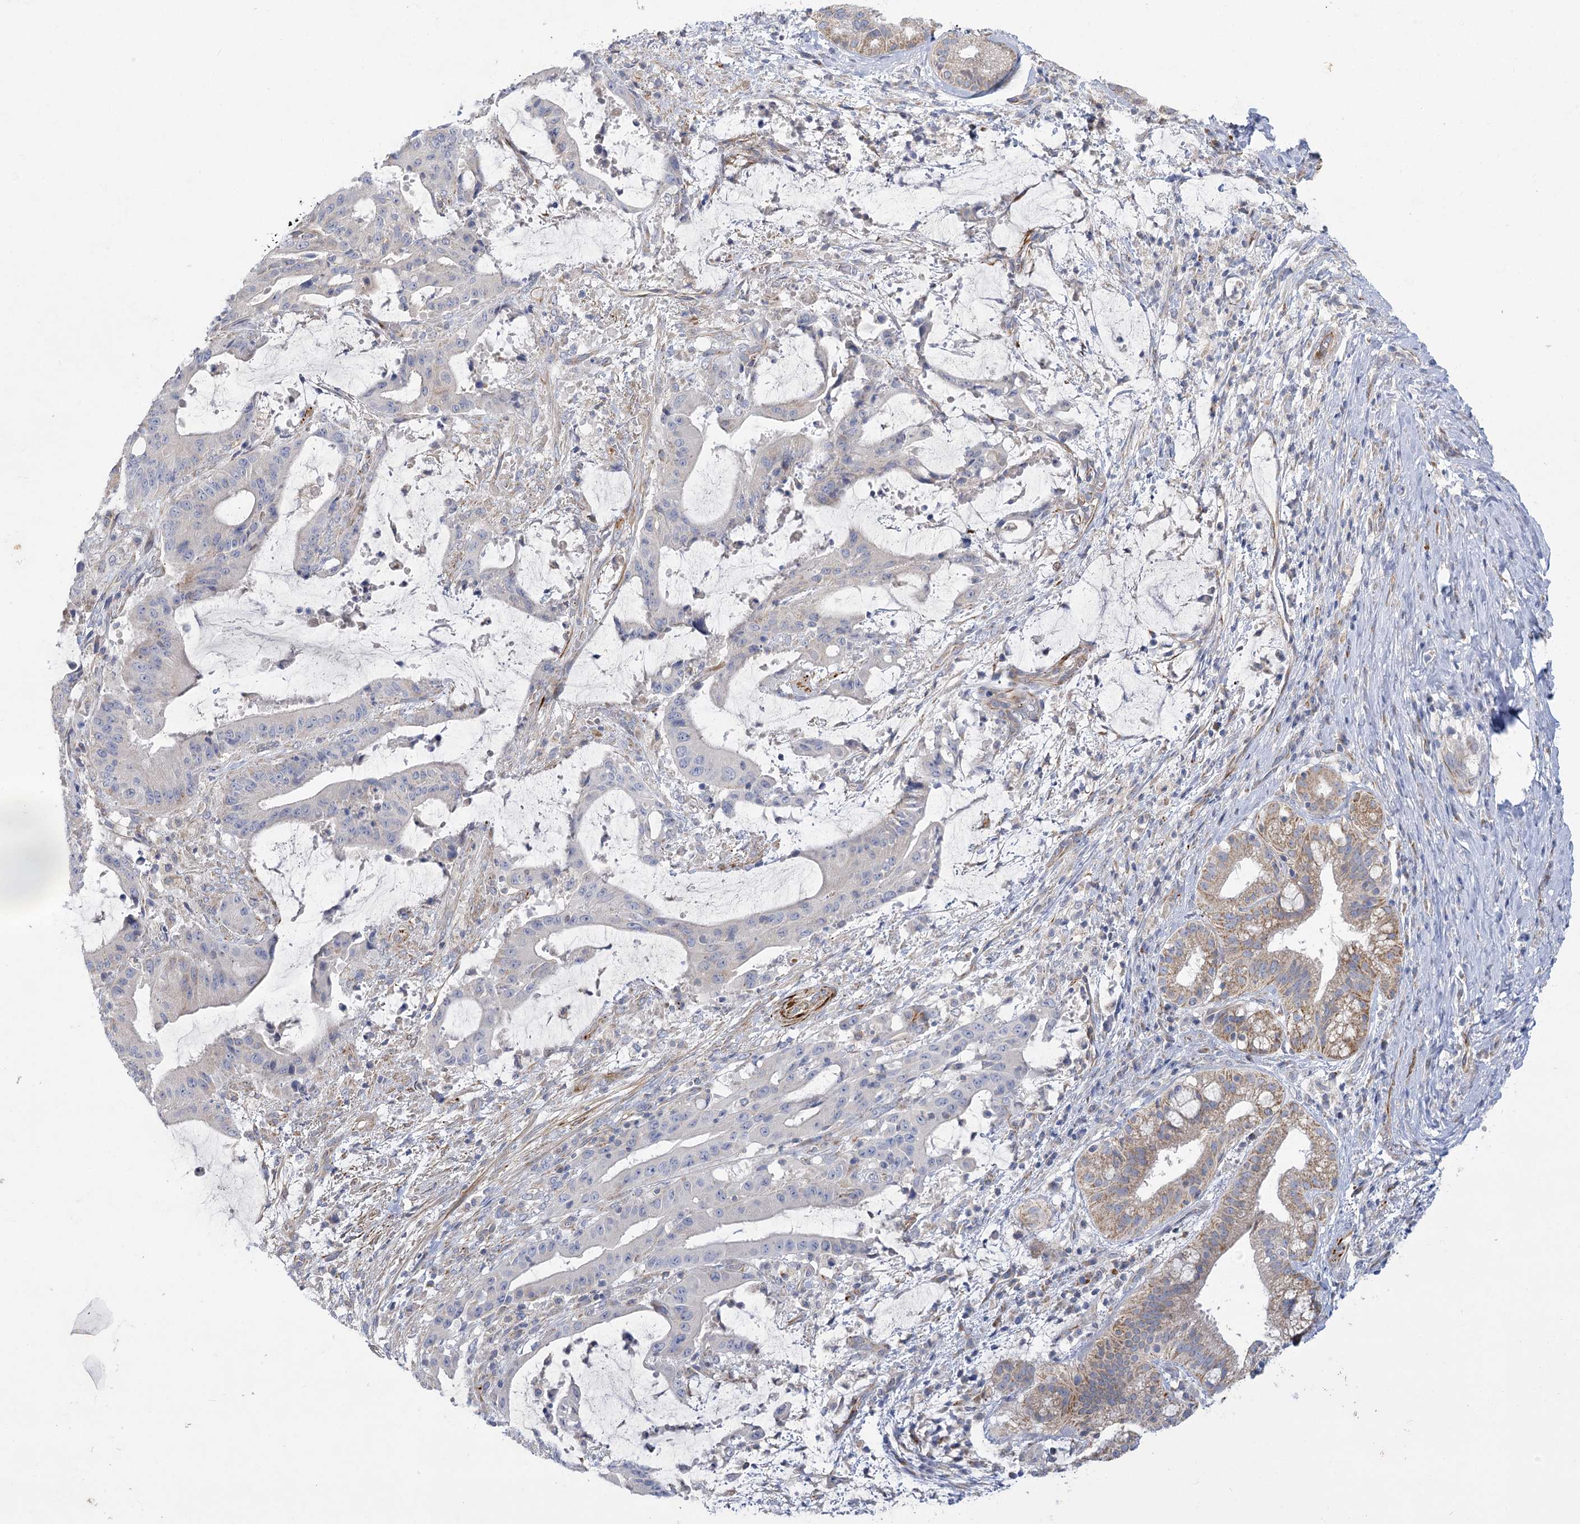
{"staining": {"intensity": "negative", "quantity": "none", "location": "none"}, "tissue": "liver cancer", "cell_type": "Tumor cells", "image_type": "cancer", "snomed": [{"axis": "morphology", "description": "Normal tissue, NOS"}, {"axis": "morphology", "description": "Cholangiocarcinoma"}, {"axis": "topography", "description": "Liver"}, {"axis": "topography", "description": "Peripheral nerve tissue"}], "caption": "Immunohistochemistry photomicrograph of neoplastic tissue: cholangiocarcinoma (liver) stained with DAB (3,3'-diaminobenzidine) reveals no significant protein expression in tumor cells. (IHC, brightfield microscopy, high magnification).", "gene": "DHTKD1", "patient": {"sex": "female", "age": 73}}